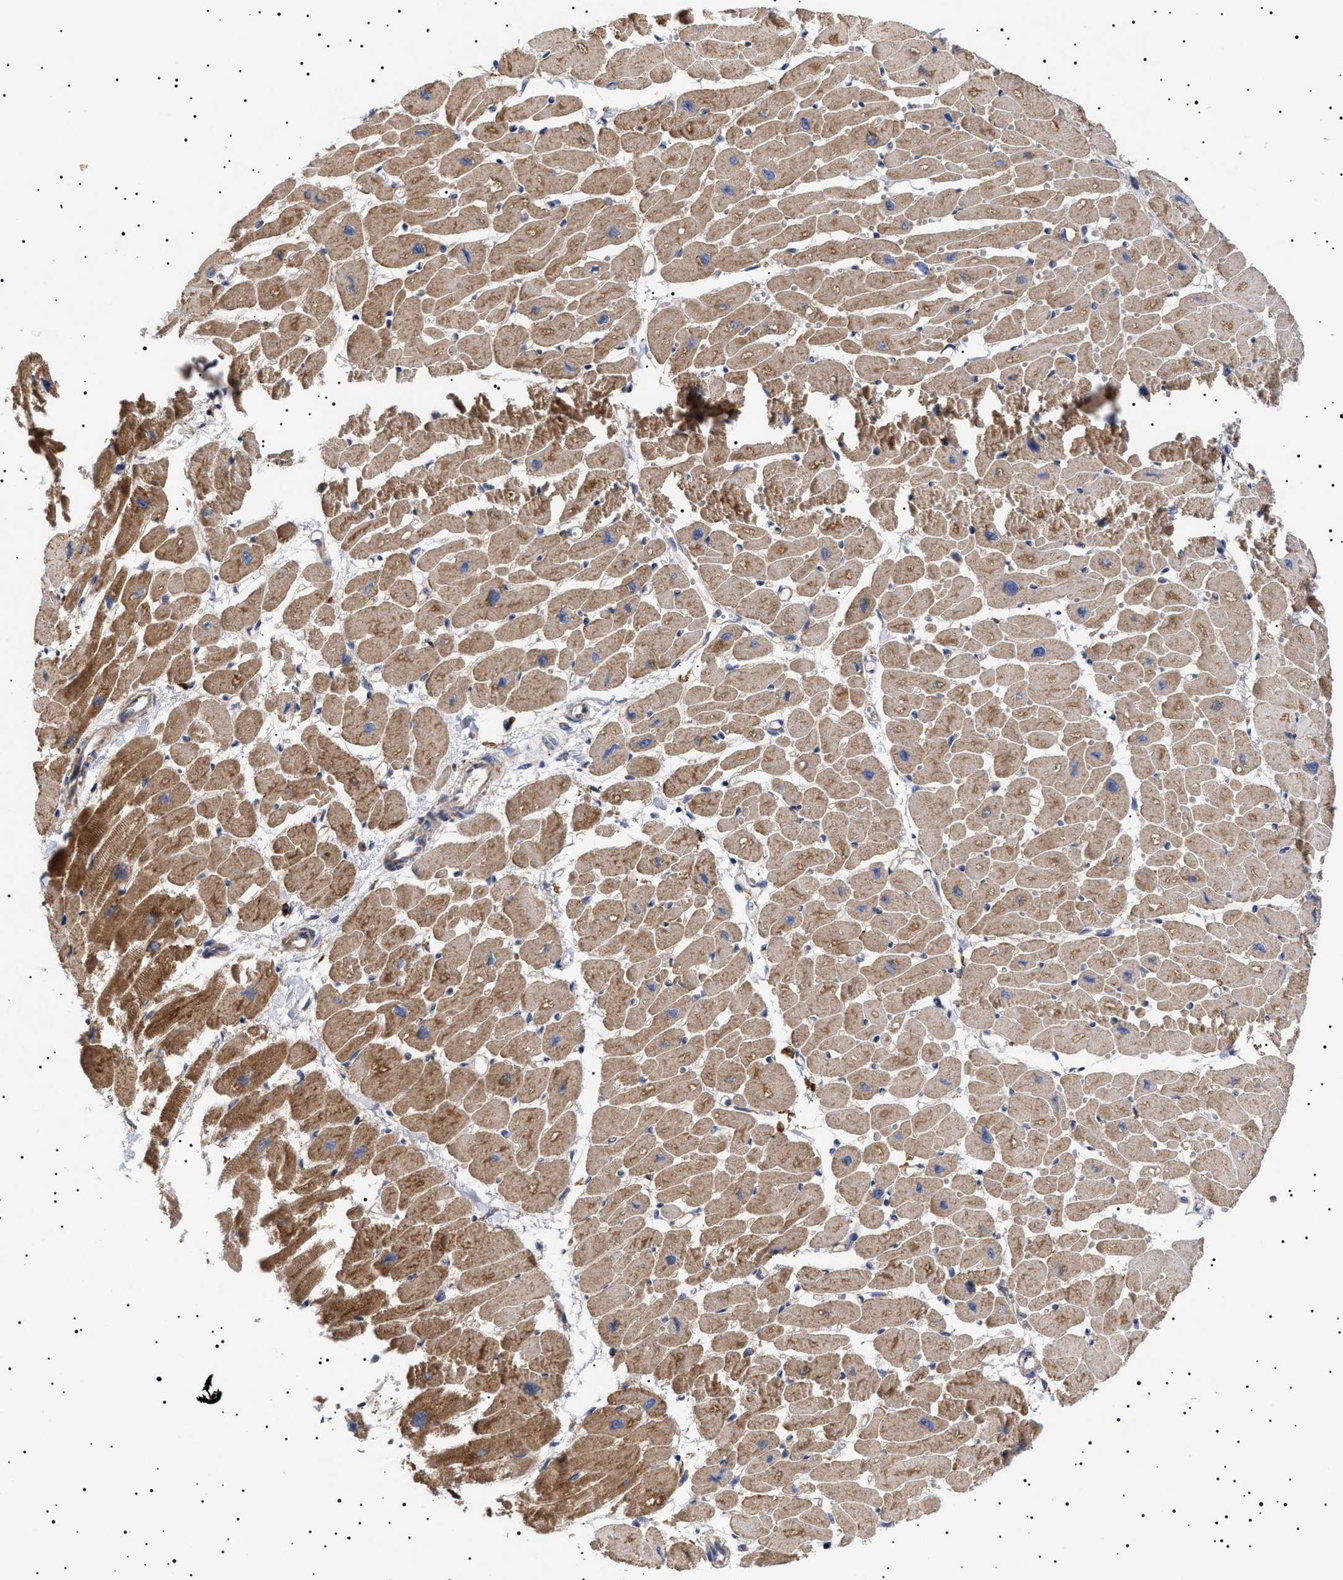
{"staining": {"intensity": "strong", "quantity": ">75%", "location": "cytoplasmic/membranous"}, "tissue": "heart muscle", "cell_type": "Cardiomyocytes", "image_type": "normal", "snomed": [{"axis": "morphology", "description": "Normal tissue, NOS"}, {"axis": "topography", "description": "Heart"}], "caption": "Immunohistochemistry of normal human heart muscle reveals high levels of strong cytoplasmic/membranous staining in about >75% of cardiomyocytes.", "gene": "MRPL10", "patient": {"sex": "female", "age": 54}}